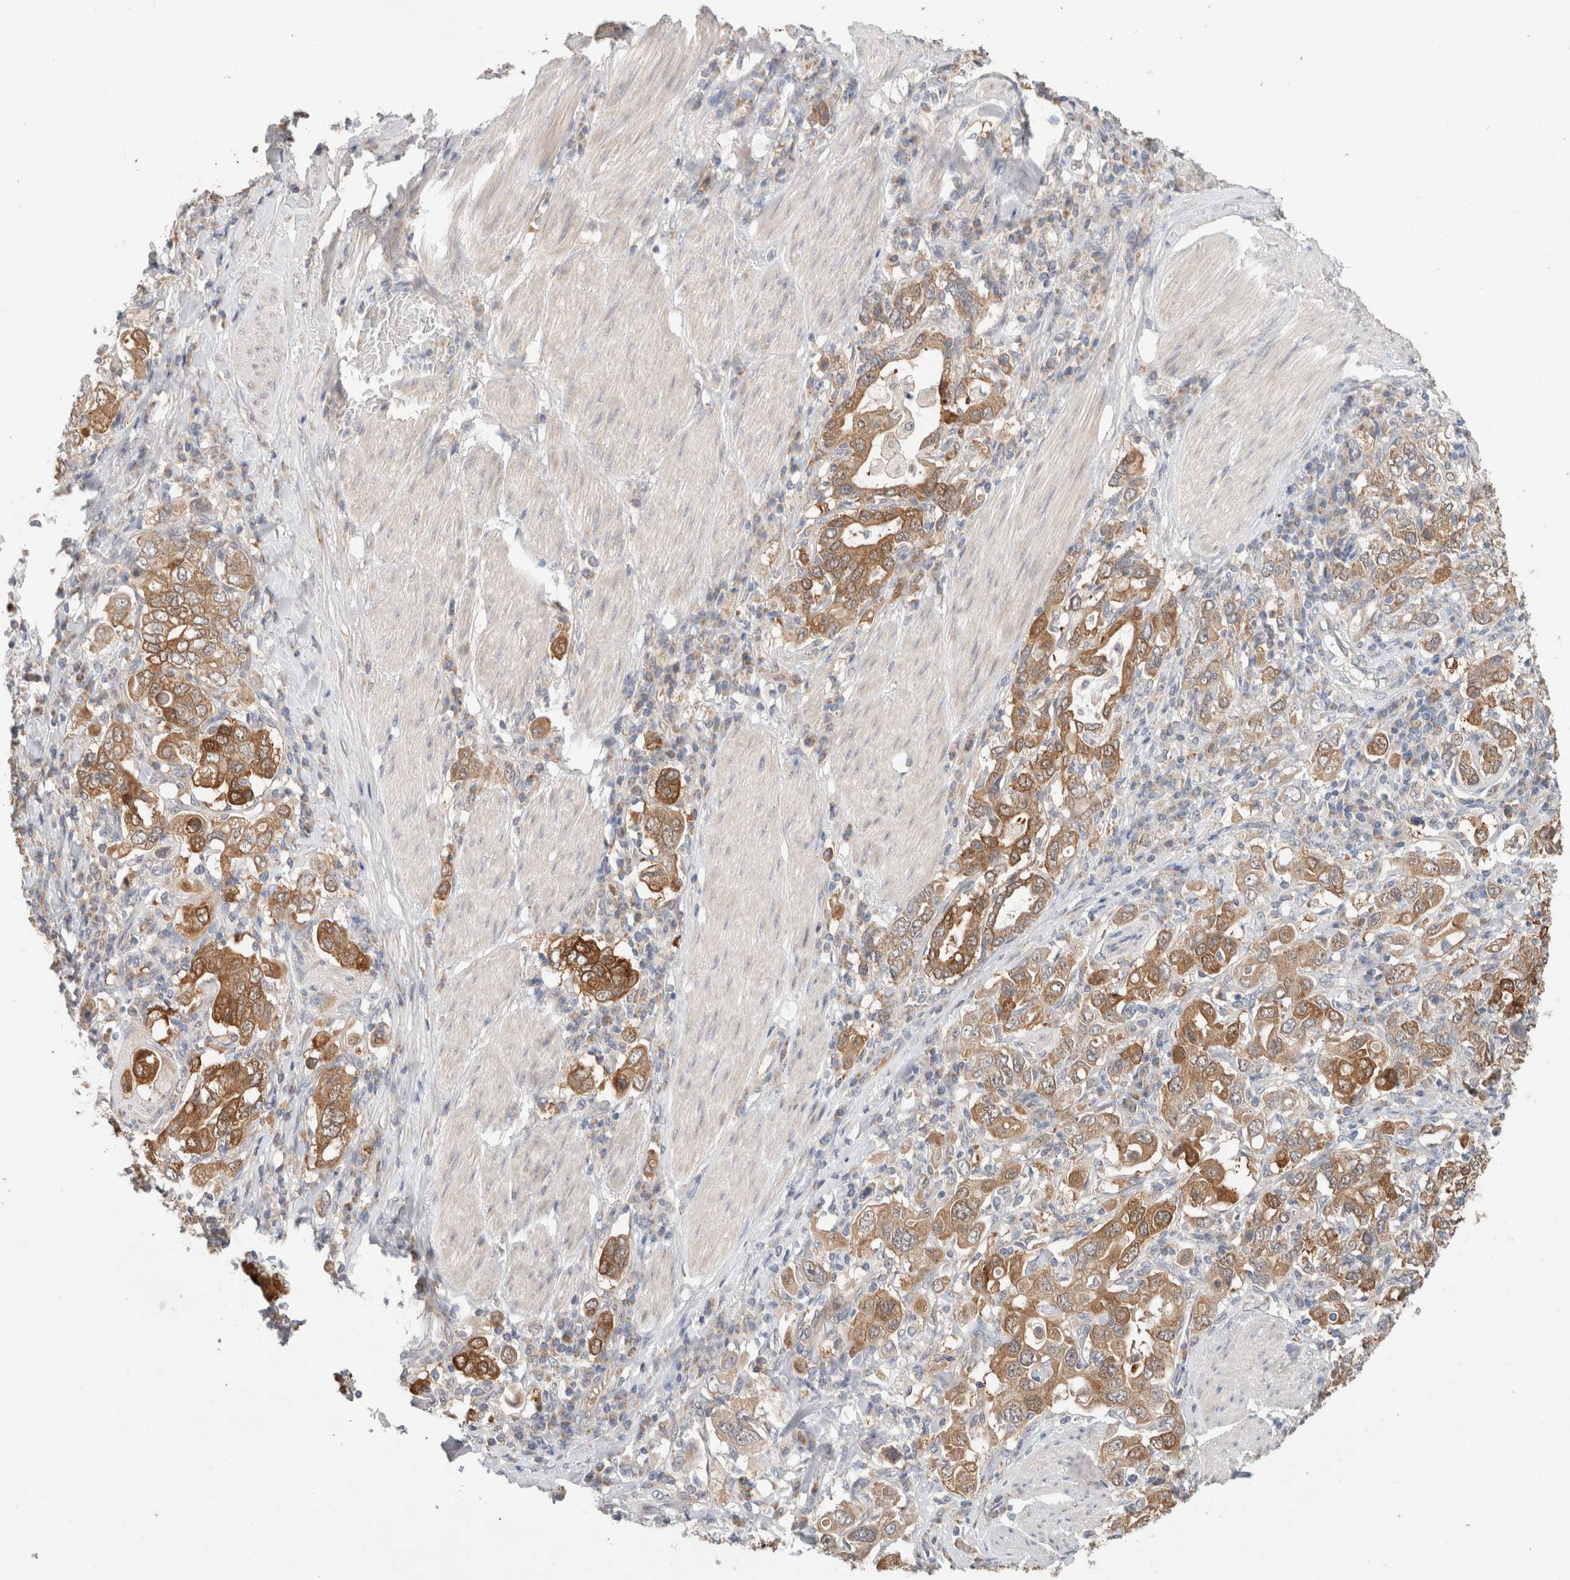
{"staining": {"intensity": "moderate", "quantity": ">75%", "location": "cytoplasmic/membranous"}, "tissue": "stomach cancer", "cell_type": "Tumor cells", "image_type": "cancer", "snomed": [{"axis": "morphology", "description": "Adenocarcinoma, NOS"}, {"axis": "topography", "description": "Stomach, upper"}], "caption": "Stomach adenocarcinoma stained with a protein marker reveals moderate staining in tumor cells.", "gene": "CA13", "patient": {"sex": "male", "age": 62}}